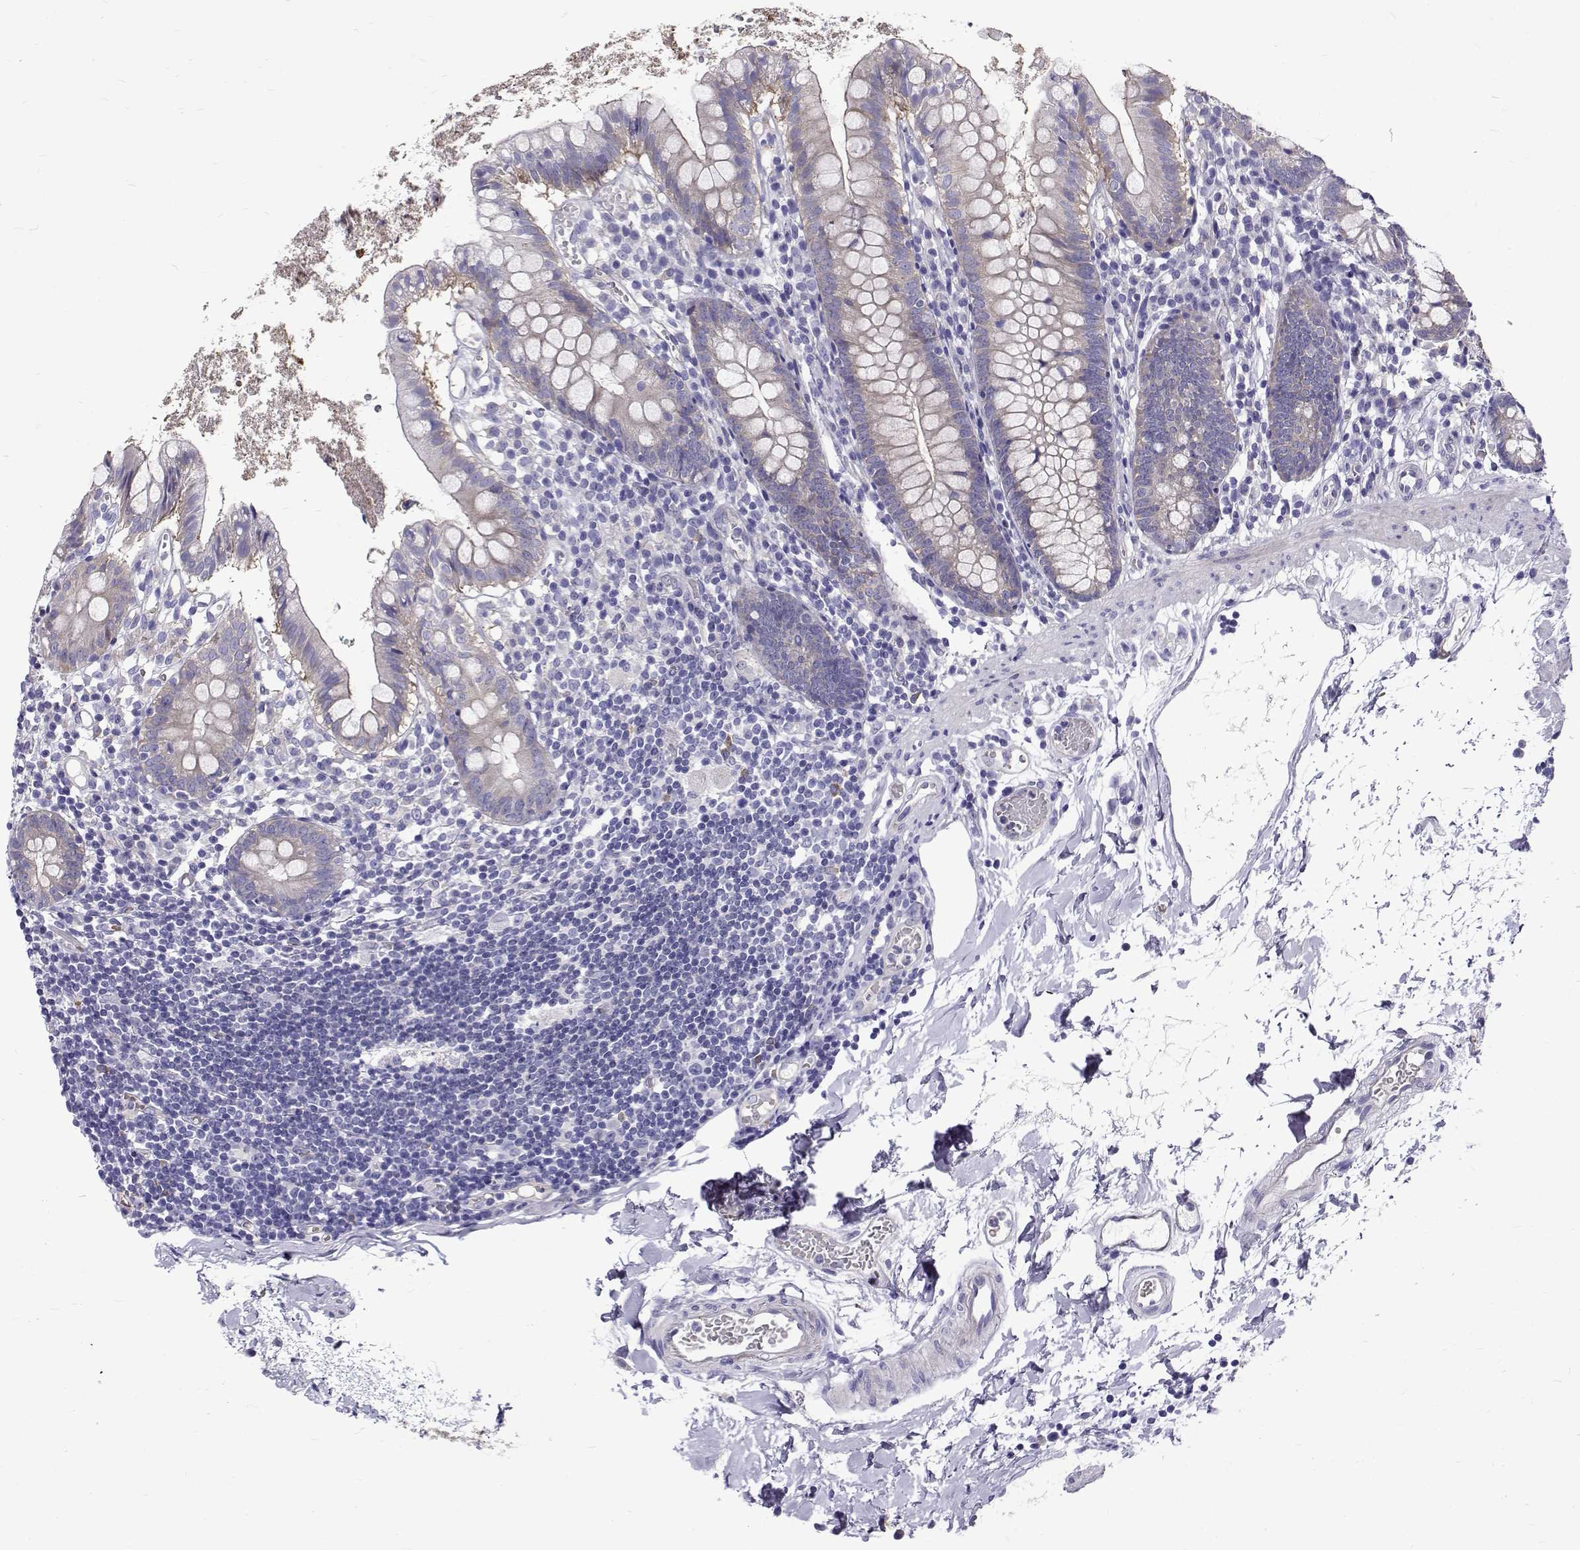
{"staining": {"intensity": "negative", "quantity": "none", "location": "none"}, "tissue": "small intestine", "cell_type": "Glandular cells", "image_type": "normal", "snomed": [{"axis": "morphology", "description": "Normal tissue, NOS"}, {"axis": "topography", "description": "Small intestine"}], "caption": "IHC of normal human small intestine displays no positivity in glandular cells. (Brightfield microscopy of DAB immunohistochemistry at high magnification).", "gene": "IGSF1", "patient": {"sex": "female", "age": 90}}